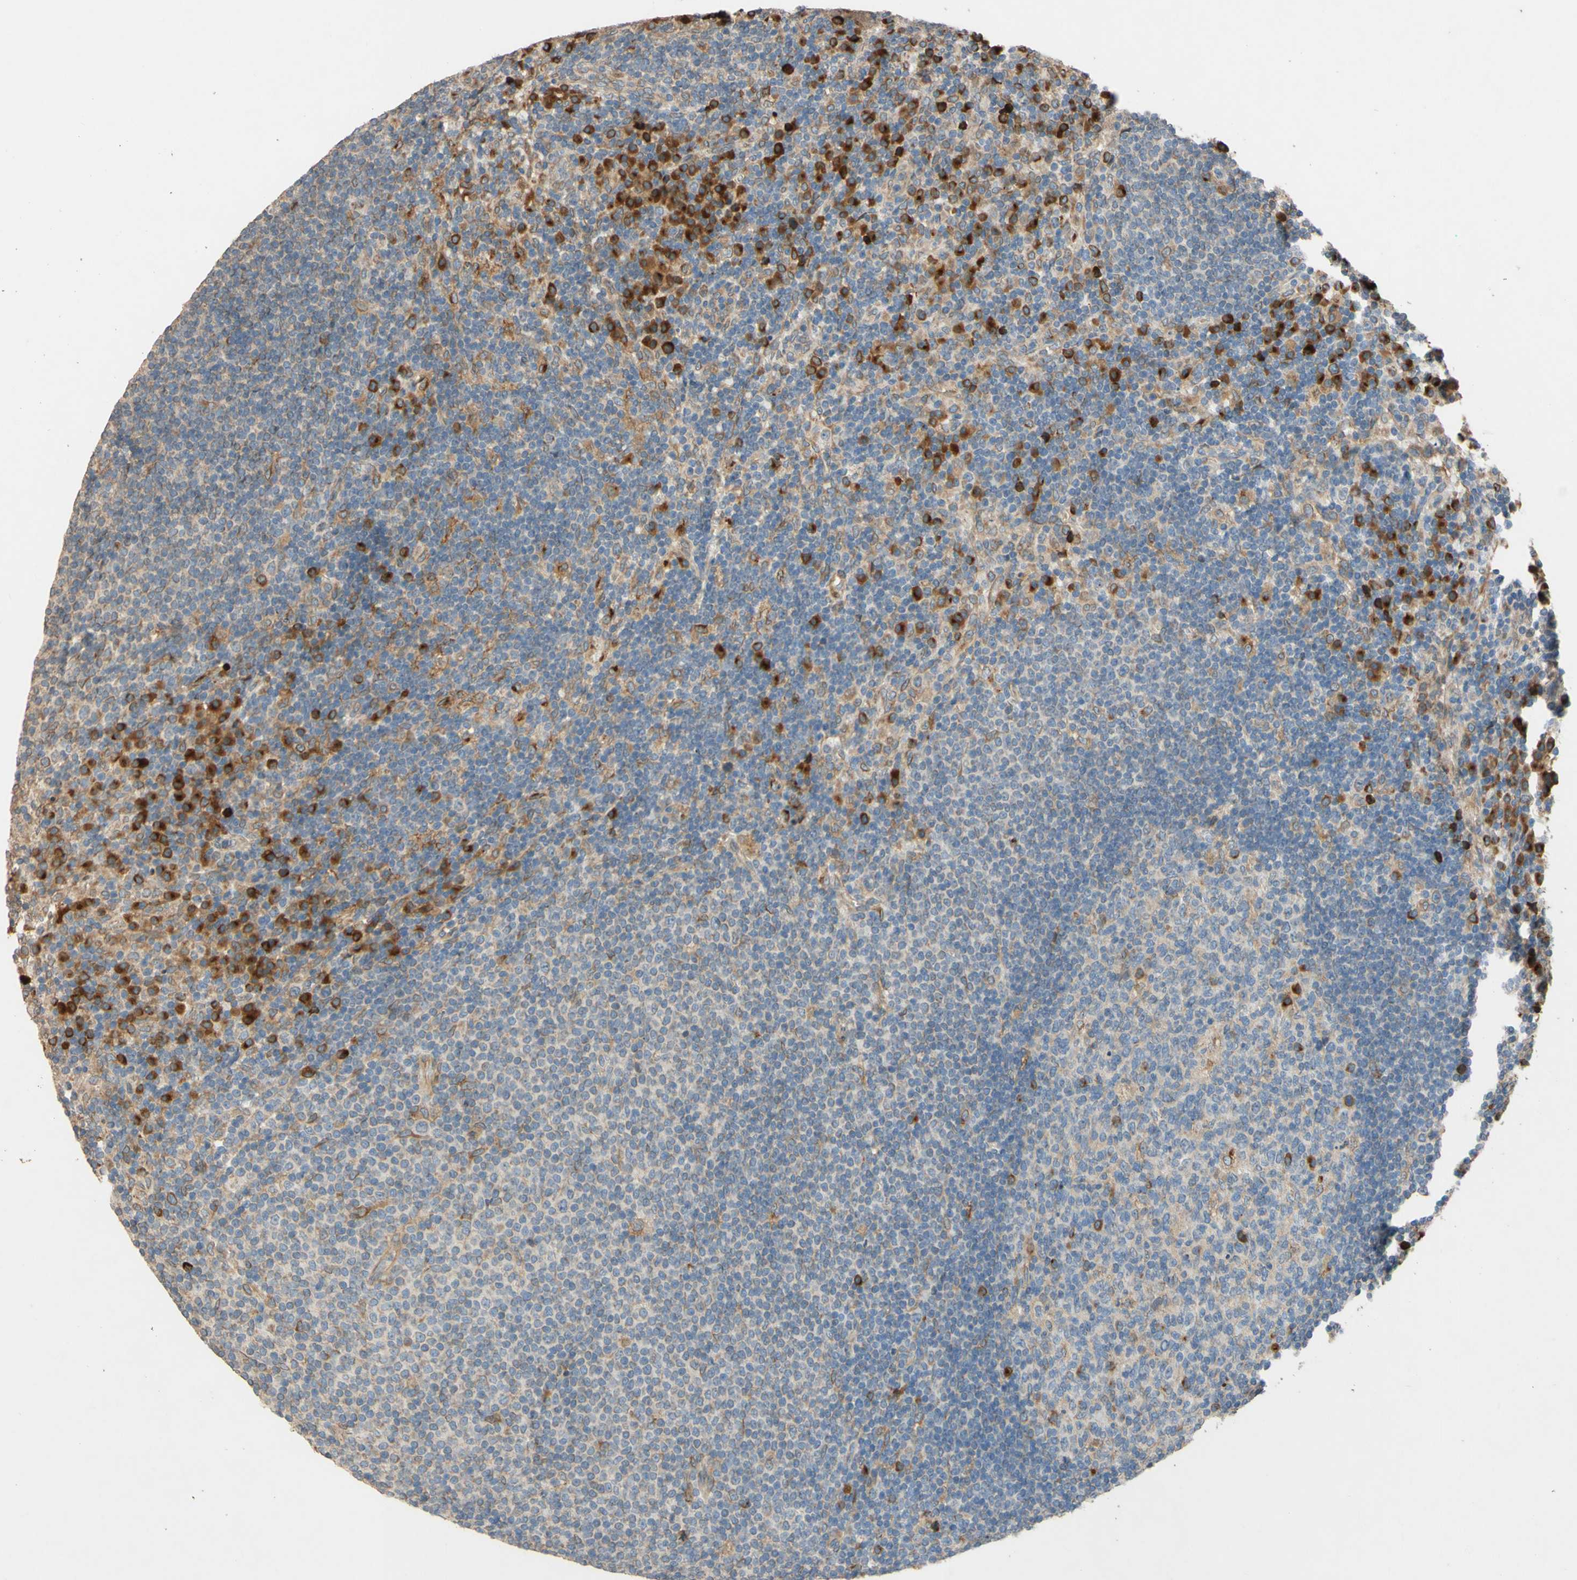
{"staining": {"intensity": "strong", "quantity": "<25%", "location": "cytoplasmic/membranous"}, "tissue": "lymph node", "cell_type": "Germinal center cells", "image_type": "normal", "snomed": [{"axis": "morphology", "description": "Normal tissue, NOS"}, {"axis": "topography", "description": "Lymph node"}], "caption": "Brown immunohistochemical staining in normal human lymph node exhibits strong cytoplasmic/membranous expression in about <25% of germinal center cells.", "gene": "PTPRU", "patient": {"sex": "female", "age": 53}}